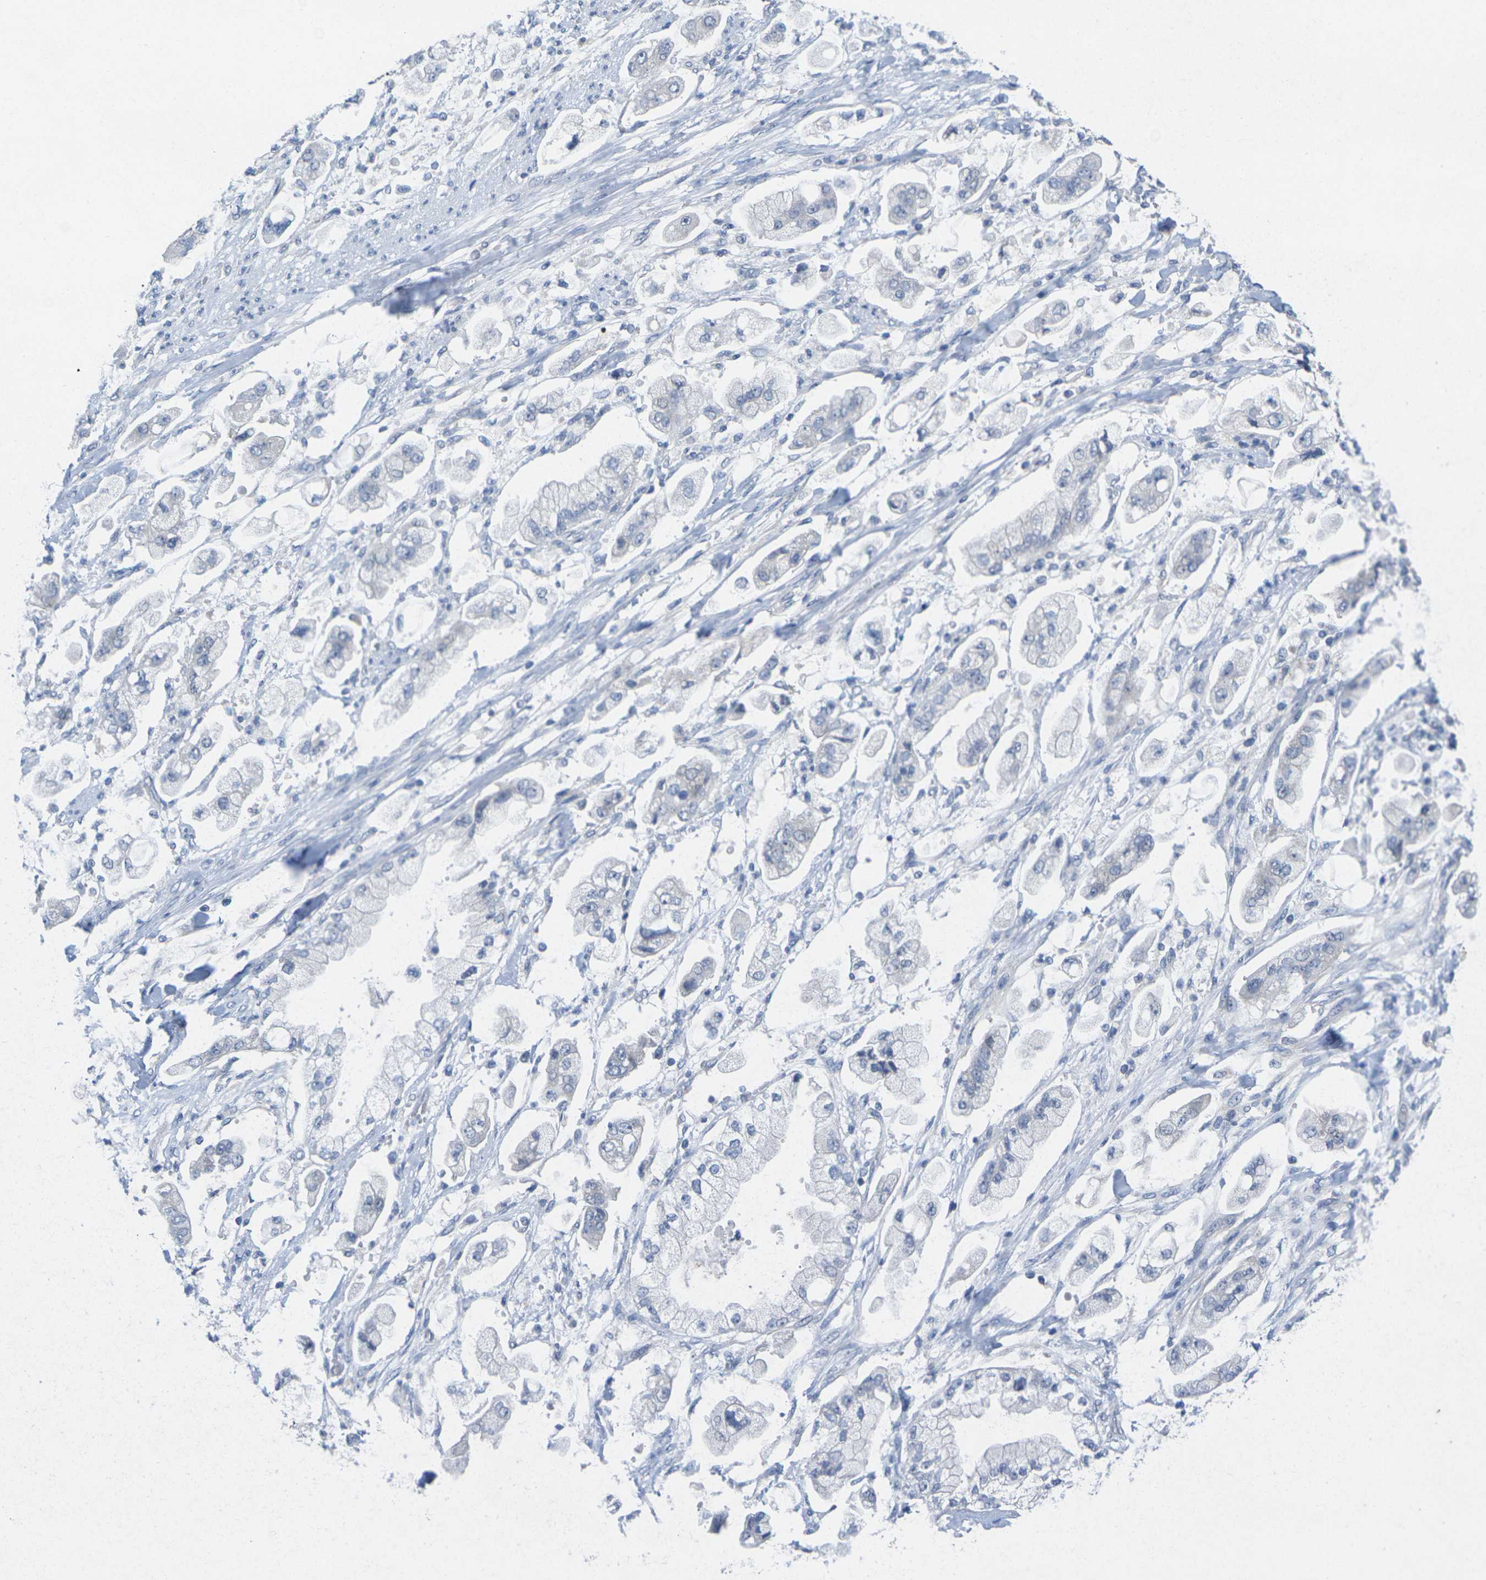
{"staining": {"intensity": "negative", "quantity": "none", "location": "none"}, "tissue": "stomach cancer", "cell_type": "Tumor cells", "image_type": "cancer", "snomed": [{"axis": "morphology", "description": "Adenocarcinoma, NOS"}, {"axis": "topography", "description": "Stomach"}], "caption": "Protein analysis of adenocarcinoma (stomach) displays no significant positivity in tumor cells. Brightfield microscopy of immunohistochemistry stained with DAB (brown) and hematoxylin (blue), captured at high magnification.", "gene": "TNNI3", "patient": {"sex": "male", "age": 62}}